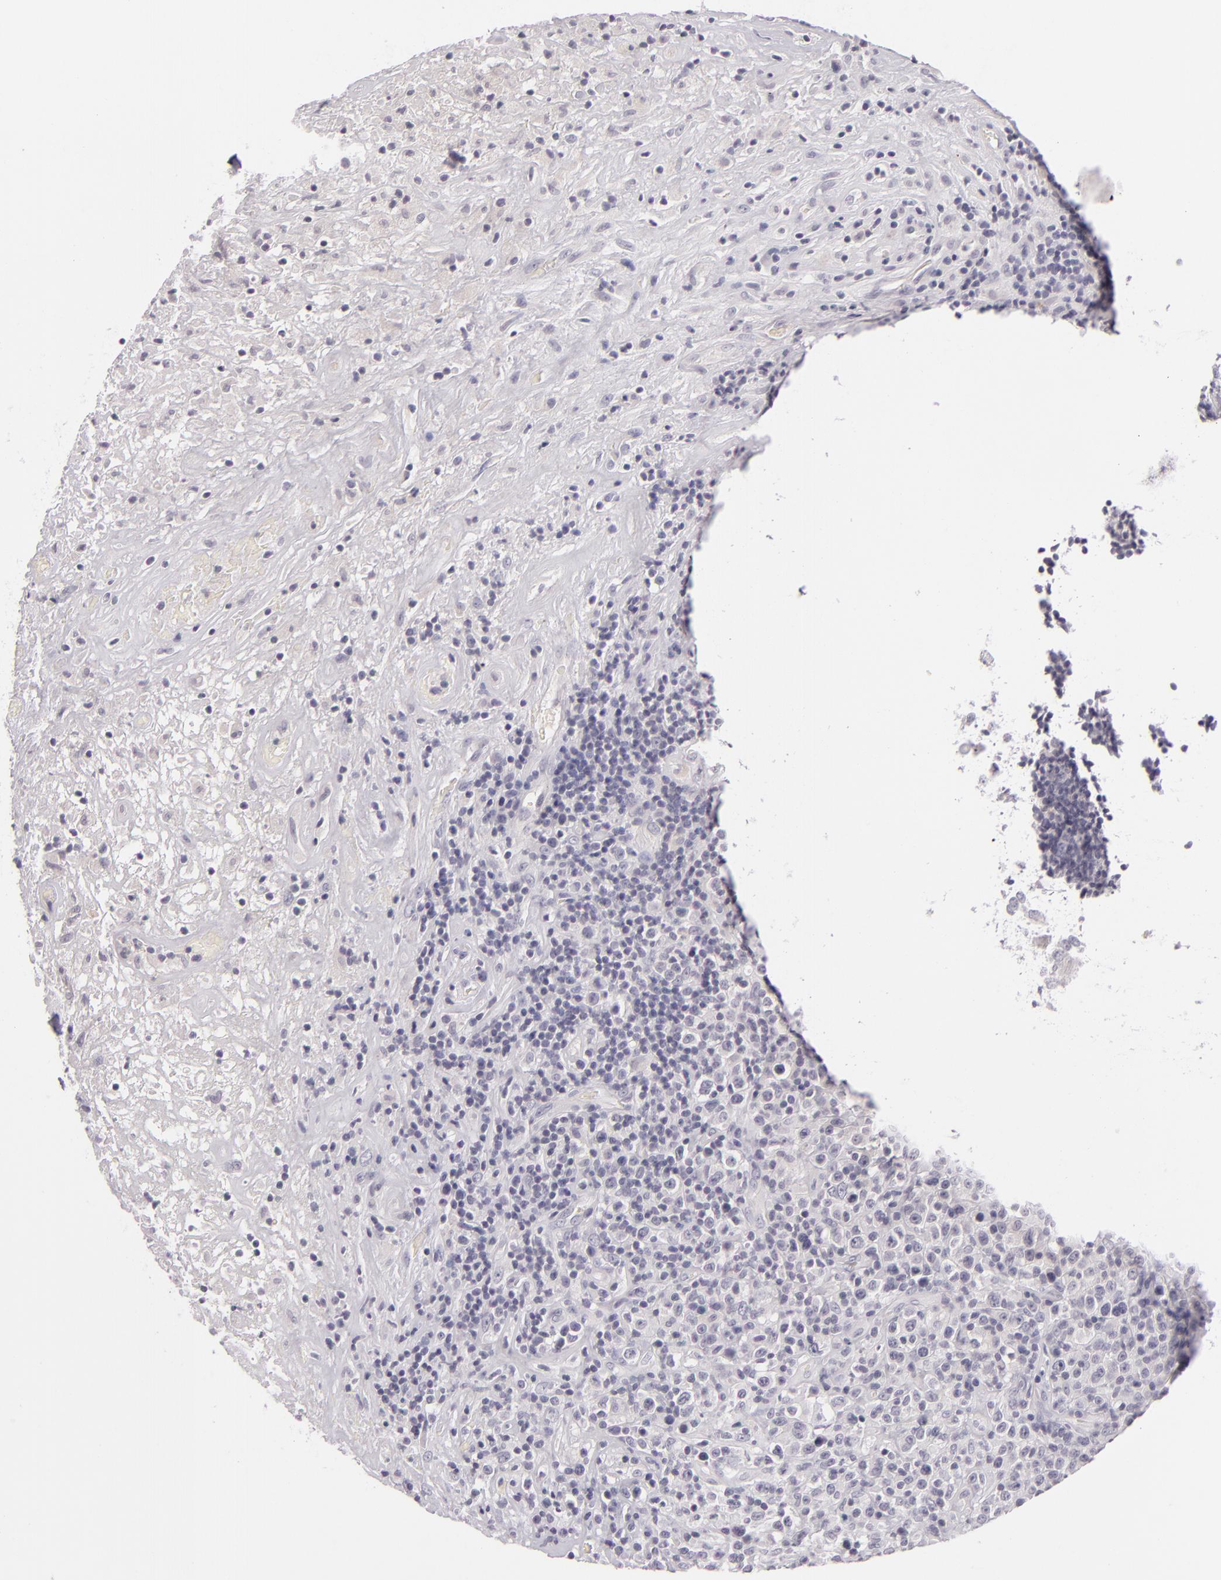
{"staining": {"intensity": "negative", "quantity": "none", "location": "none"}, "tissue": "lymphoma", "cell_type": "Tumor cells", "image_type": "cancer", "snomed": [{"axis": "morphology", "description": "Hodgkin's disease, NOS"}, {"axis": "topography", "description": "Lymph node"}], "caption": "This is an IHC photomicrograph of lymphoma. There is no positivity in tumor cells.", "gene": "DAG1", "patient": {"sex": "male", "age": 46}}